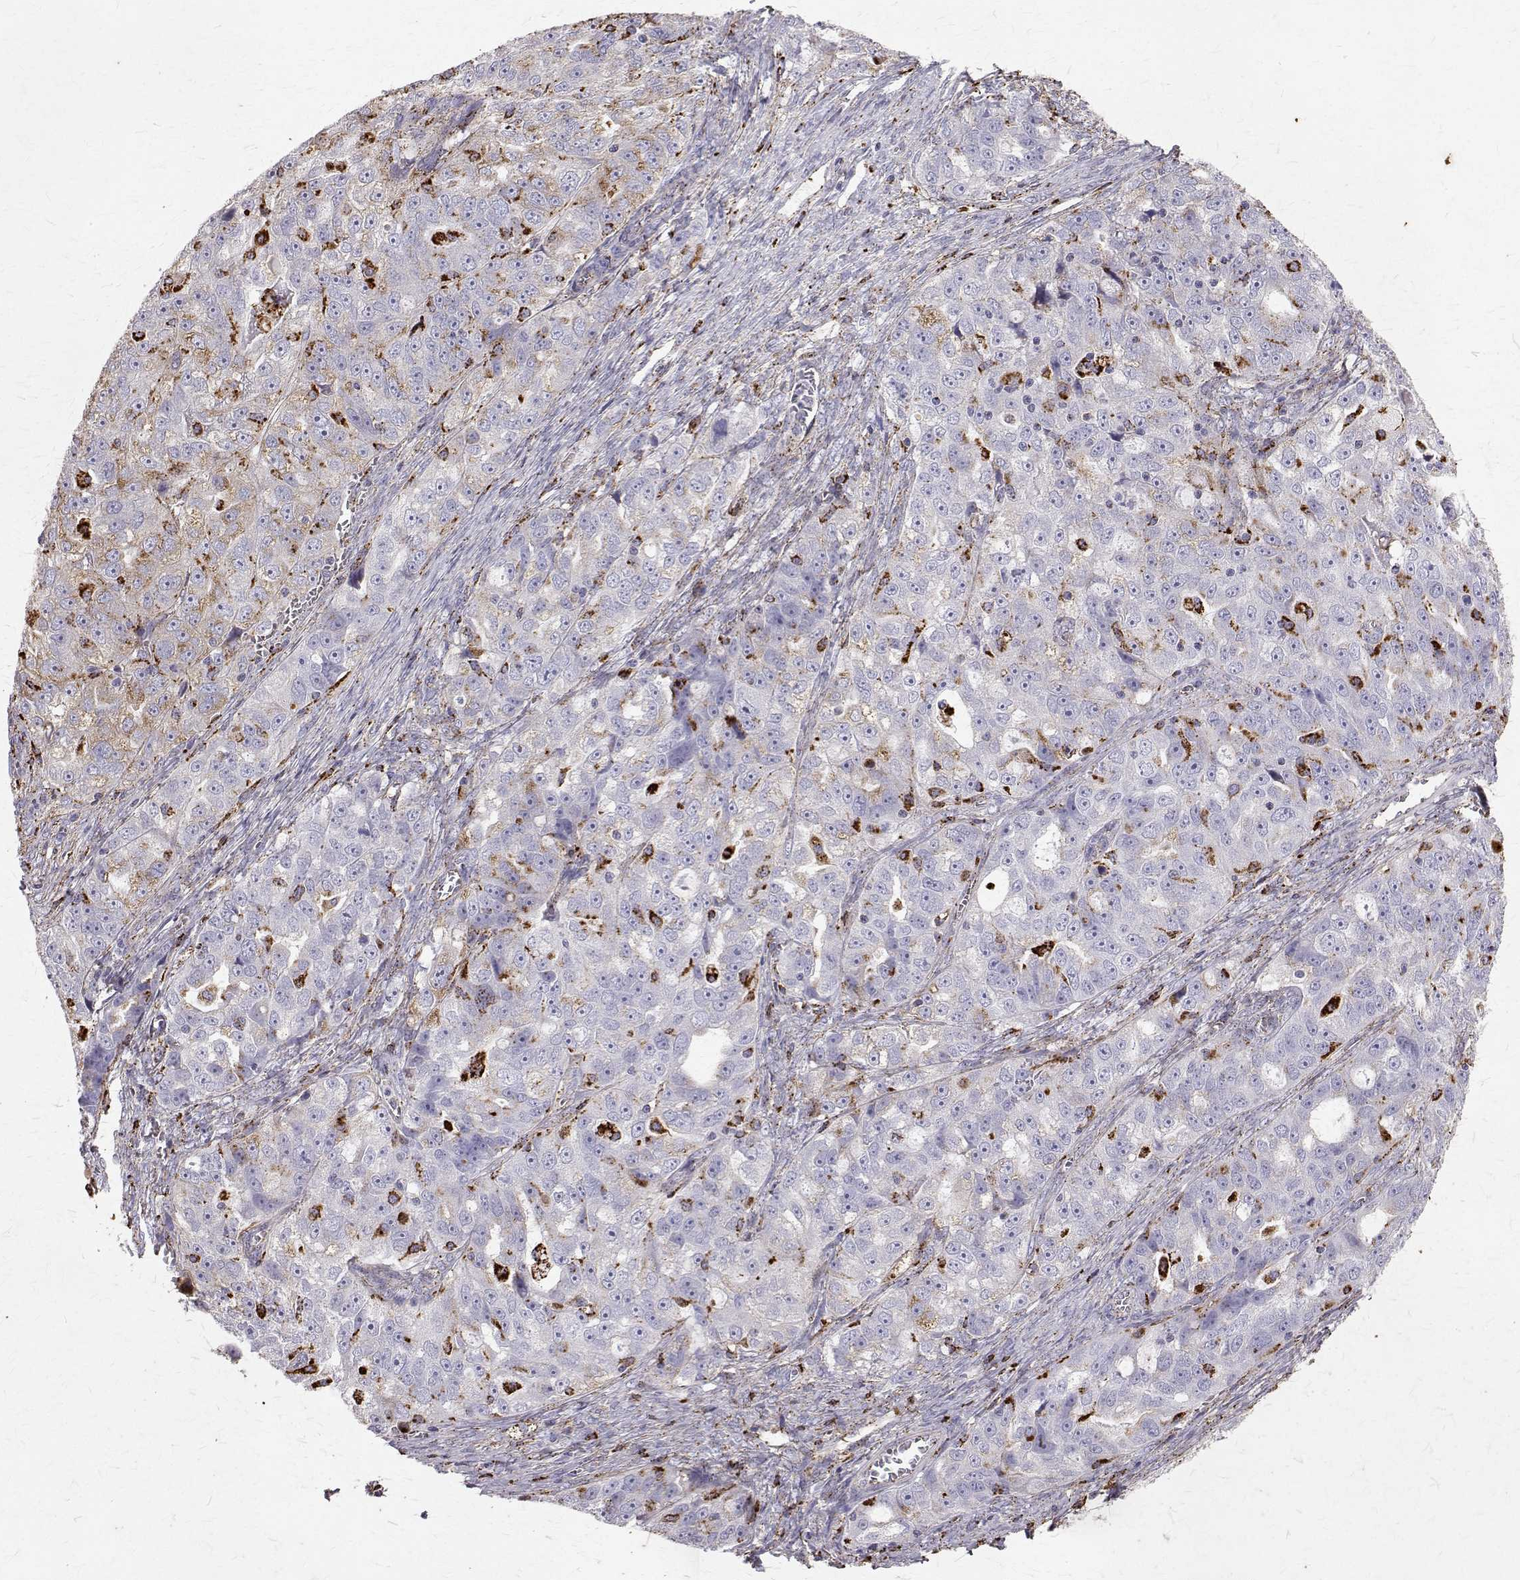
{"staining": {"intensity": "negative", "quantity": "none", "location": "none"}, "tissue": "ovarian cancer", "cell_type": "Tumor cells", "image_type": "cancer", "snomed": [{"axis": "morphology", "description": "Cystadenocarcinoma, serous, NOS"}, {"axis": "topography", "description": "Ovary"}], "caption": "Micrograph shows no protein expression in tumor cells of ovarian serous cystadenocarcinoma tissue.", "gene": "TPP1", "patient": {"sex": "female", "age": 51}}